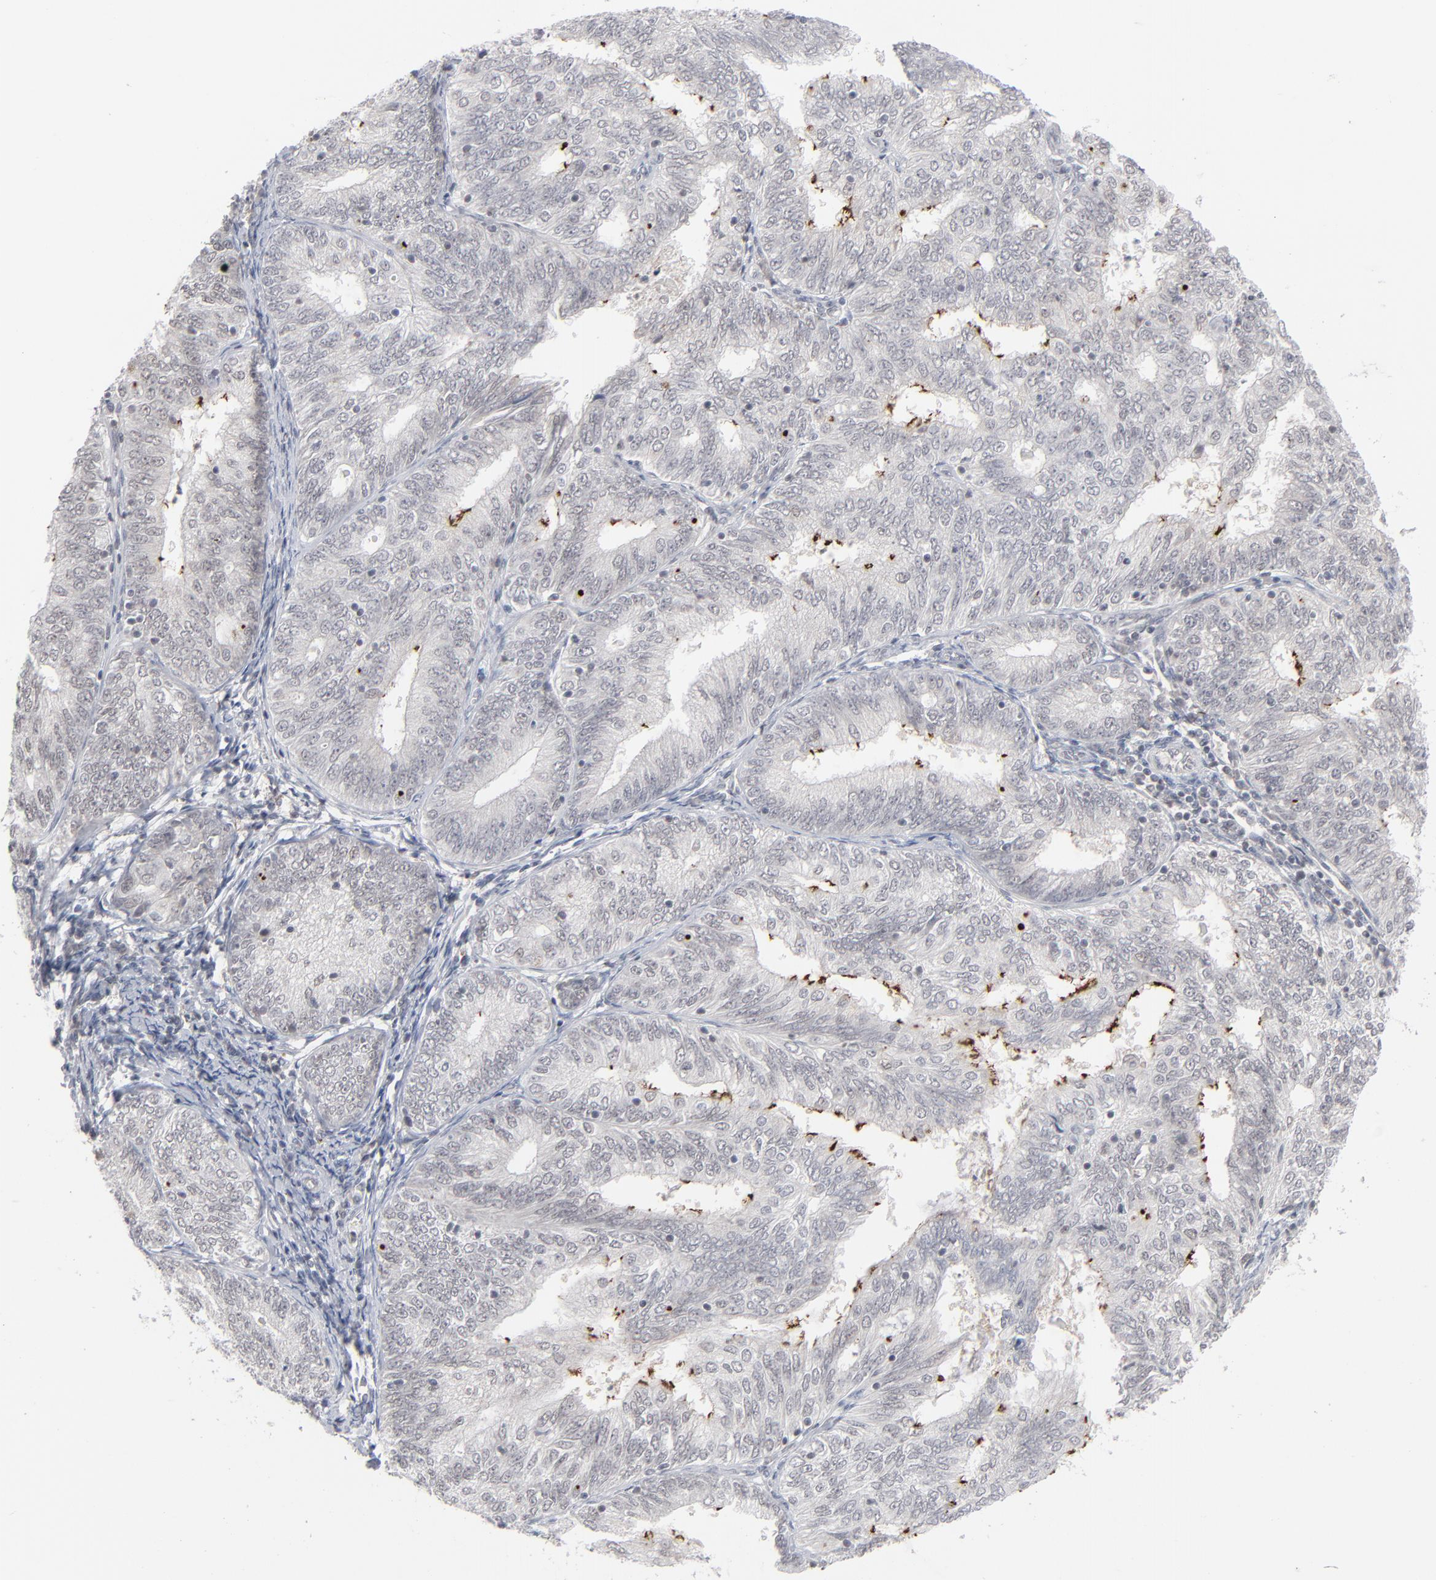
{"staining": {"intensity": "negative", "quantity": "none", "location": "none"}, "tissue": "endometrial cancer", "cell_type": "Tumor cells", "image_type": "cancer", "snomed": [{"axis": "morphology", "description": "Adenocarcinoma, NOS"}, {"axis": "topography", "description": "Endometrium"}], "caption": "An immunohistochemistry photomicrograph of endometrial cancer (adenocarcinoma) is shown. There is no staining in tumor cells of endometrial cancer (adenocarcinoma). (DAB (3,3'-diaminobenzidine) immunohistochemistry (IHC) visualized using brightfield microscopy, high magnification).", "gene": "POF1B", "patient": {"sex": "female", "age": 69}}